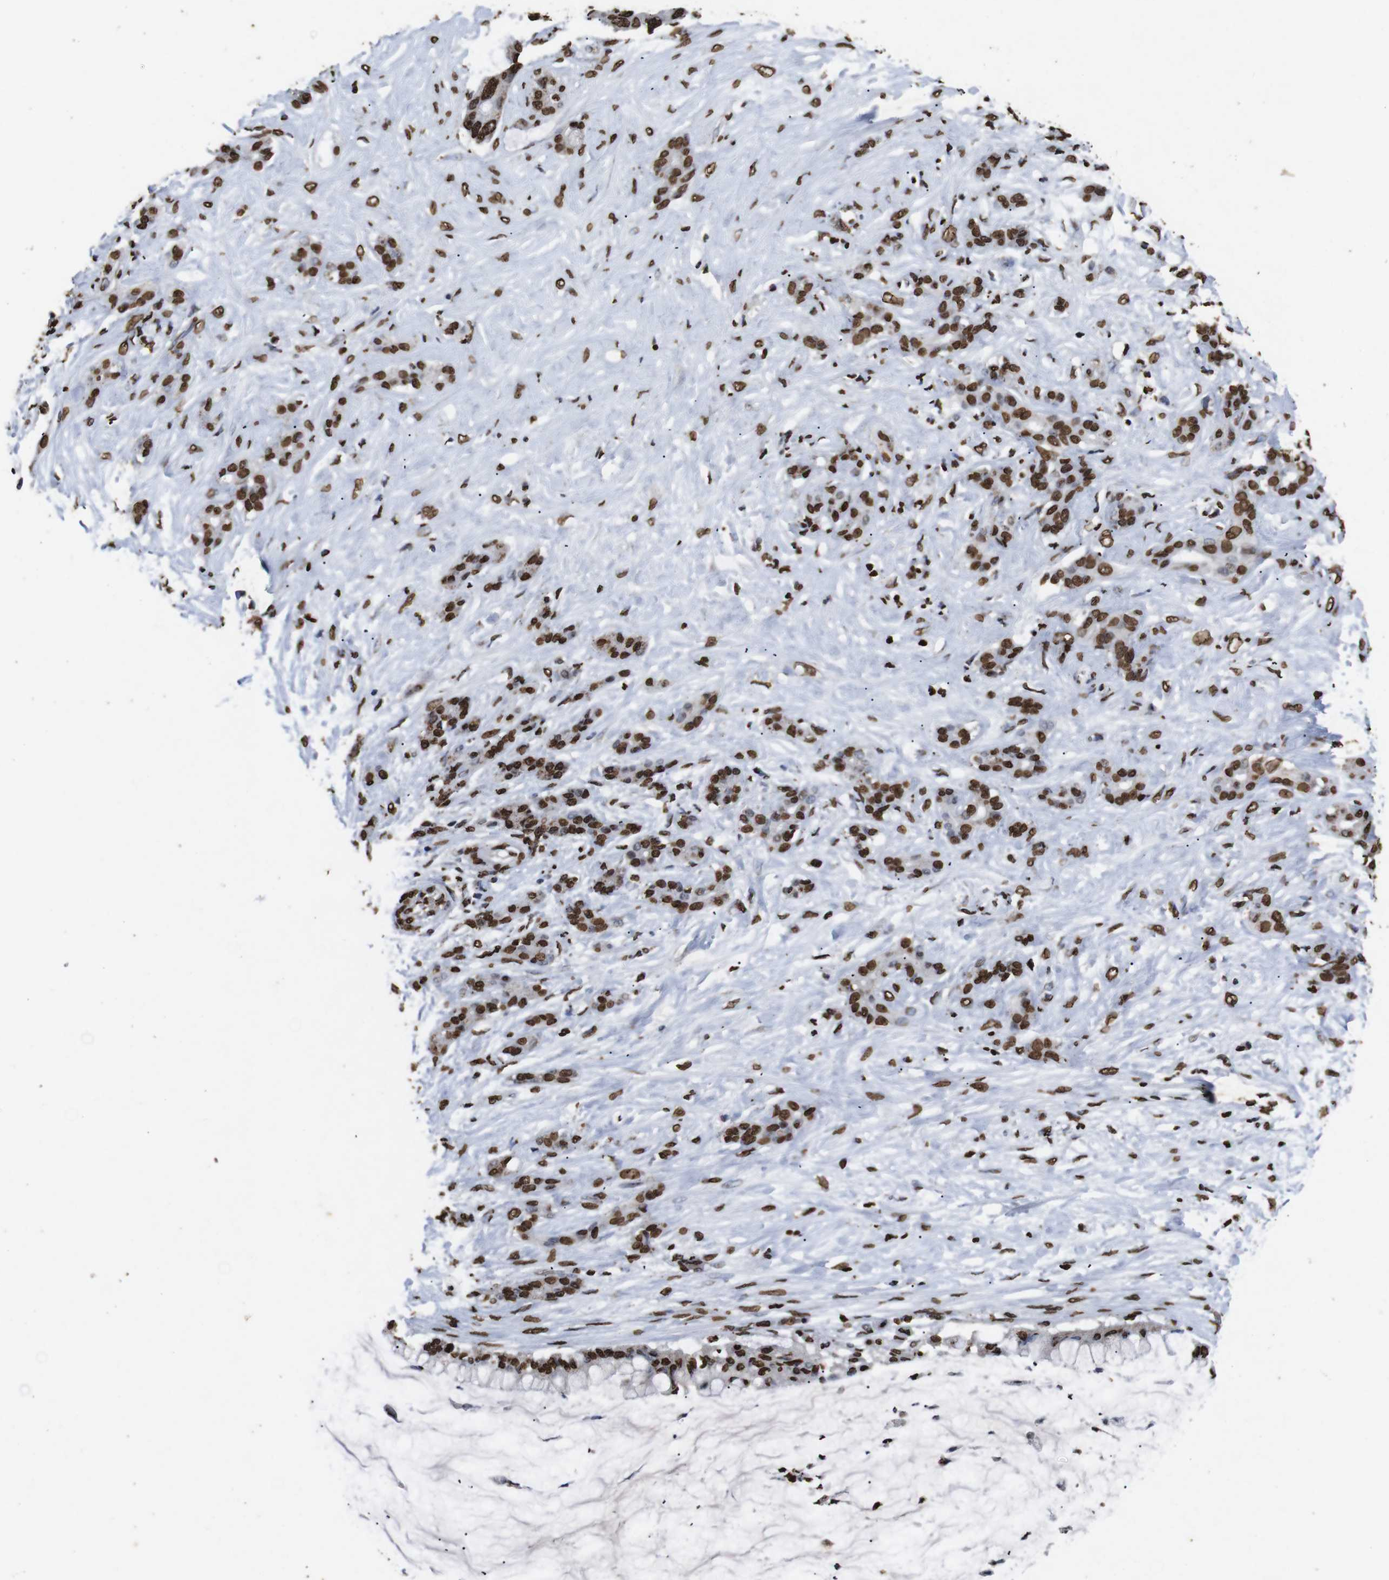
{"staining": {"intensity": "strong", "quantity": ">75%", "location": "nuclear"}, "tissue": "pancreatic cancer", "cell_type": "Tumor cells", "image_type": "cancer", "snomed": [{"axis": "morphology", "description": "Adenocarcinoma, NOS"}, {"axis": "topography", "description": "Pancreas"}], "caption": "Immunohistochemical staining of human pancreatic adenocarcinoma demonstrates high levels of strong nuclear protein staining in about >75% of tumor cells.", "gene": "MDM2", "patient": {"sex": "male", "age": 41}}